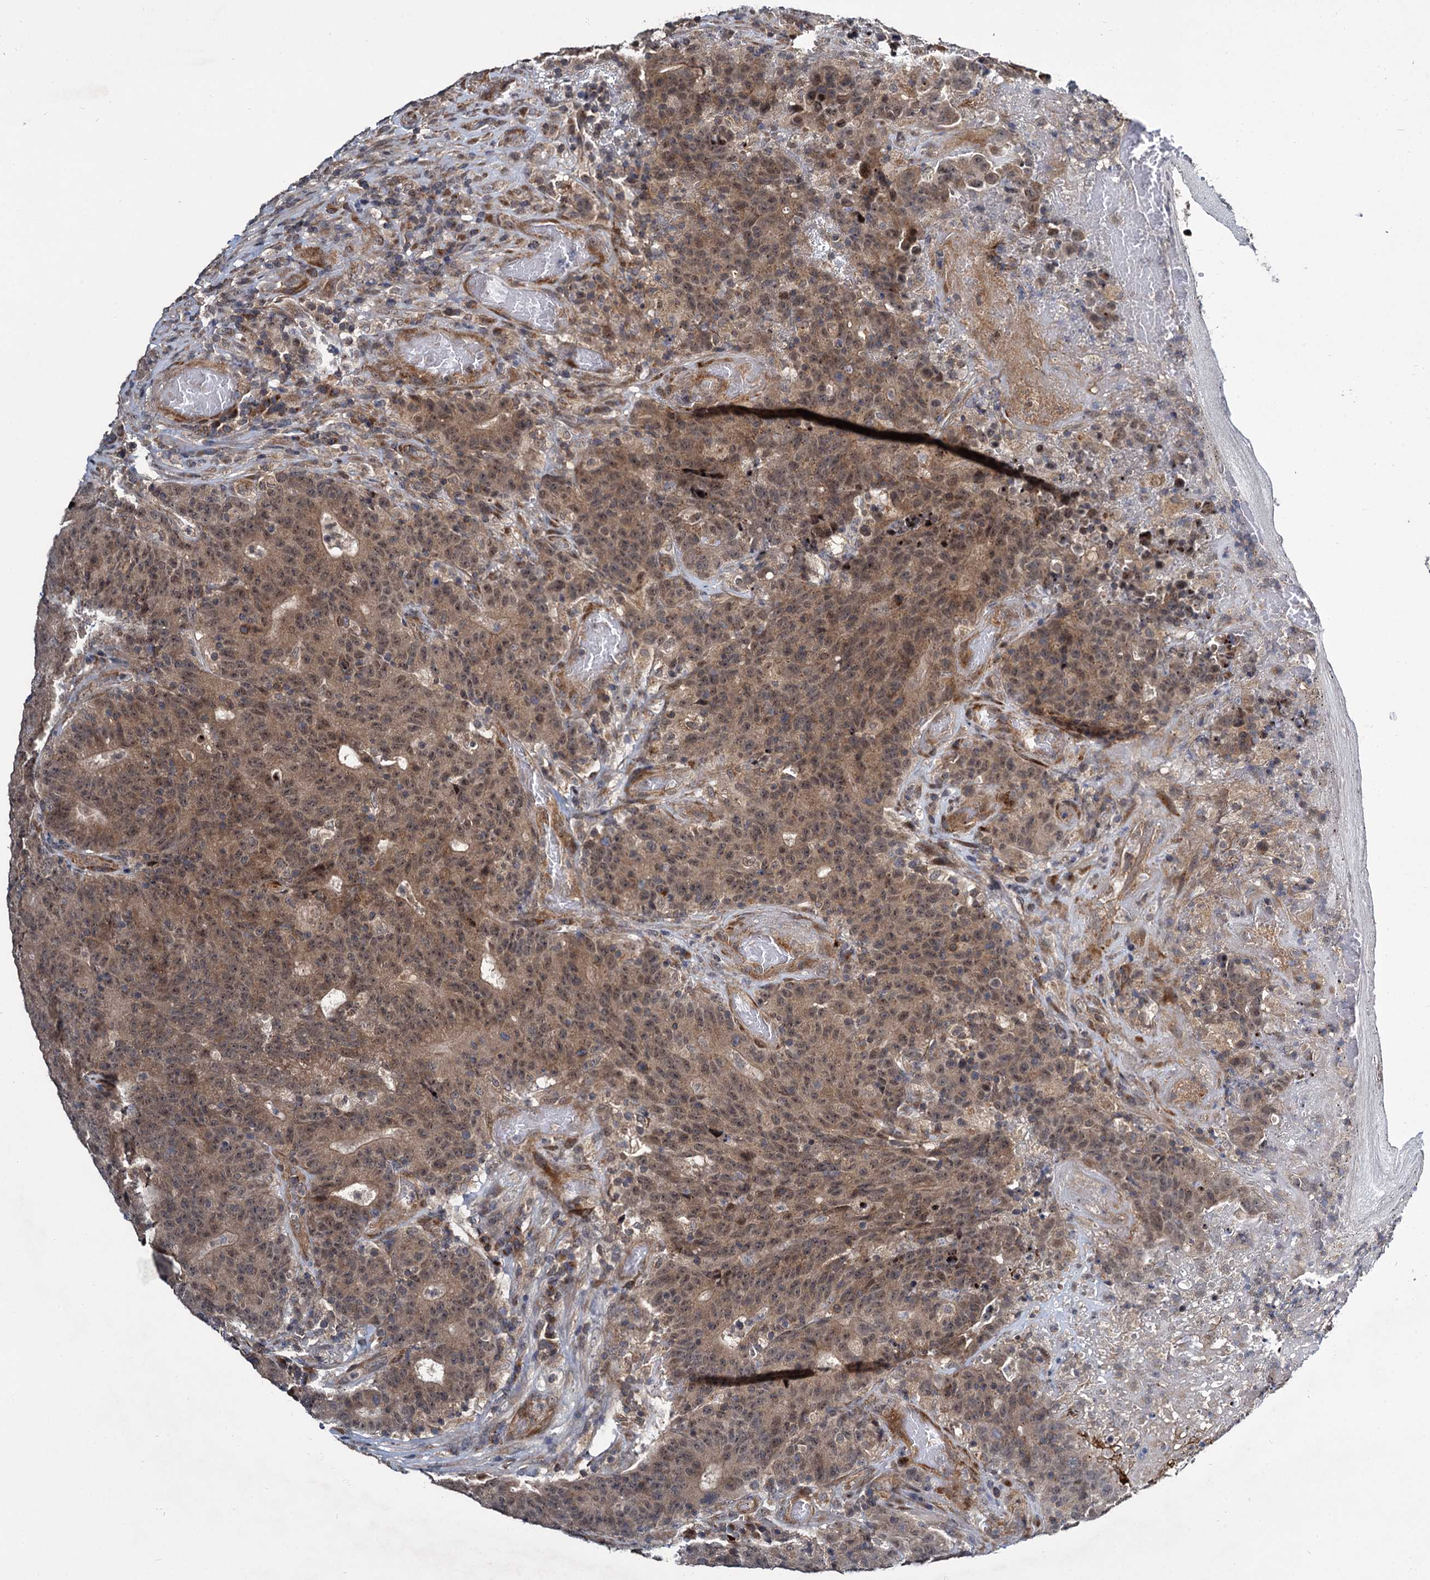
{"staining": {"intensity": "weak", "quantity": ">75%", "location": "cytoplasmic/membranous,nuclear"}, "tissue": "colorectal cancer", "cell_type": "Tumor cells", "image_type": "cancer", "snomed": [{"axis": "morphology", "description": "Adenocarcinoma, NOS"}, {"axis": "topography", "description": "Colon"}], "caption": "Colorectal adenocarcinoma stained for a protein (brown) exhibits weak cytoplasmic/membranous and nuclear positive staining in about >75% of tumor cells.", "gene": "ARHGAP42", "patient": {"sex": "female", "age": 75}}